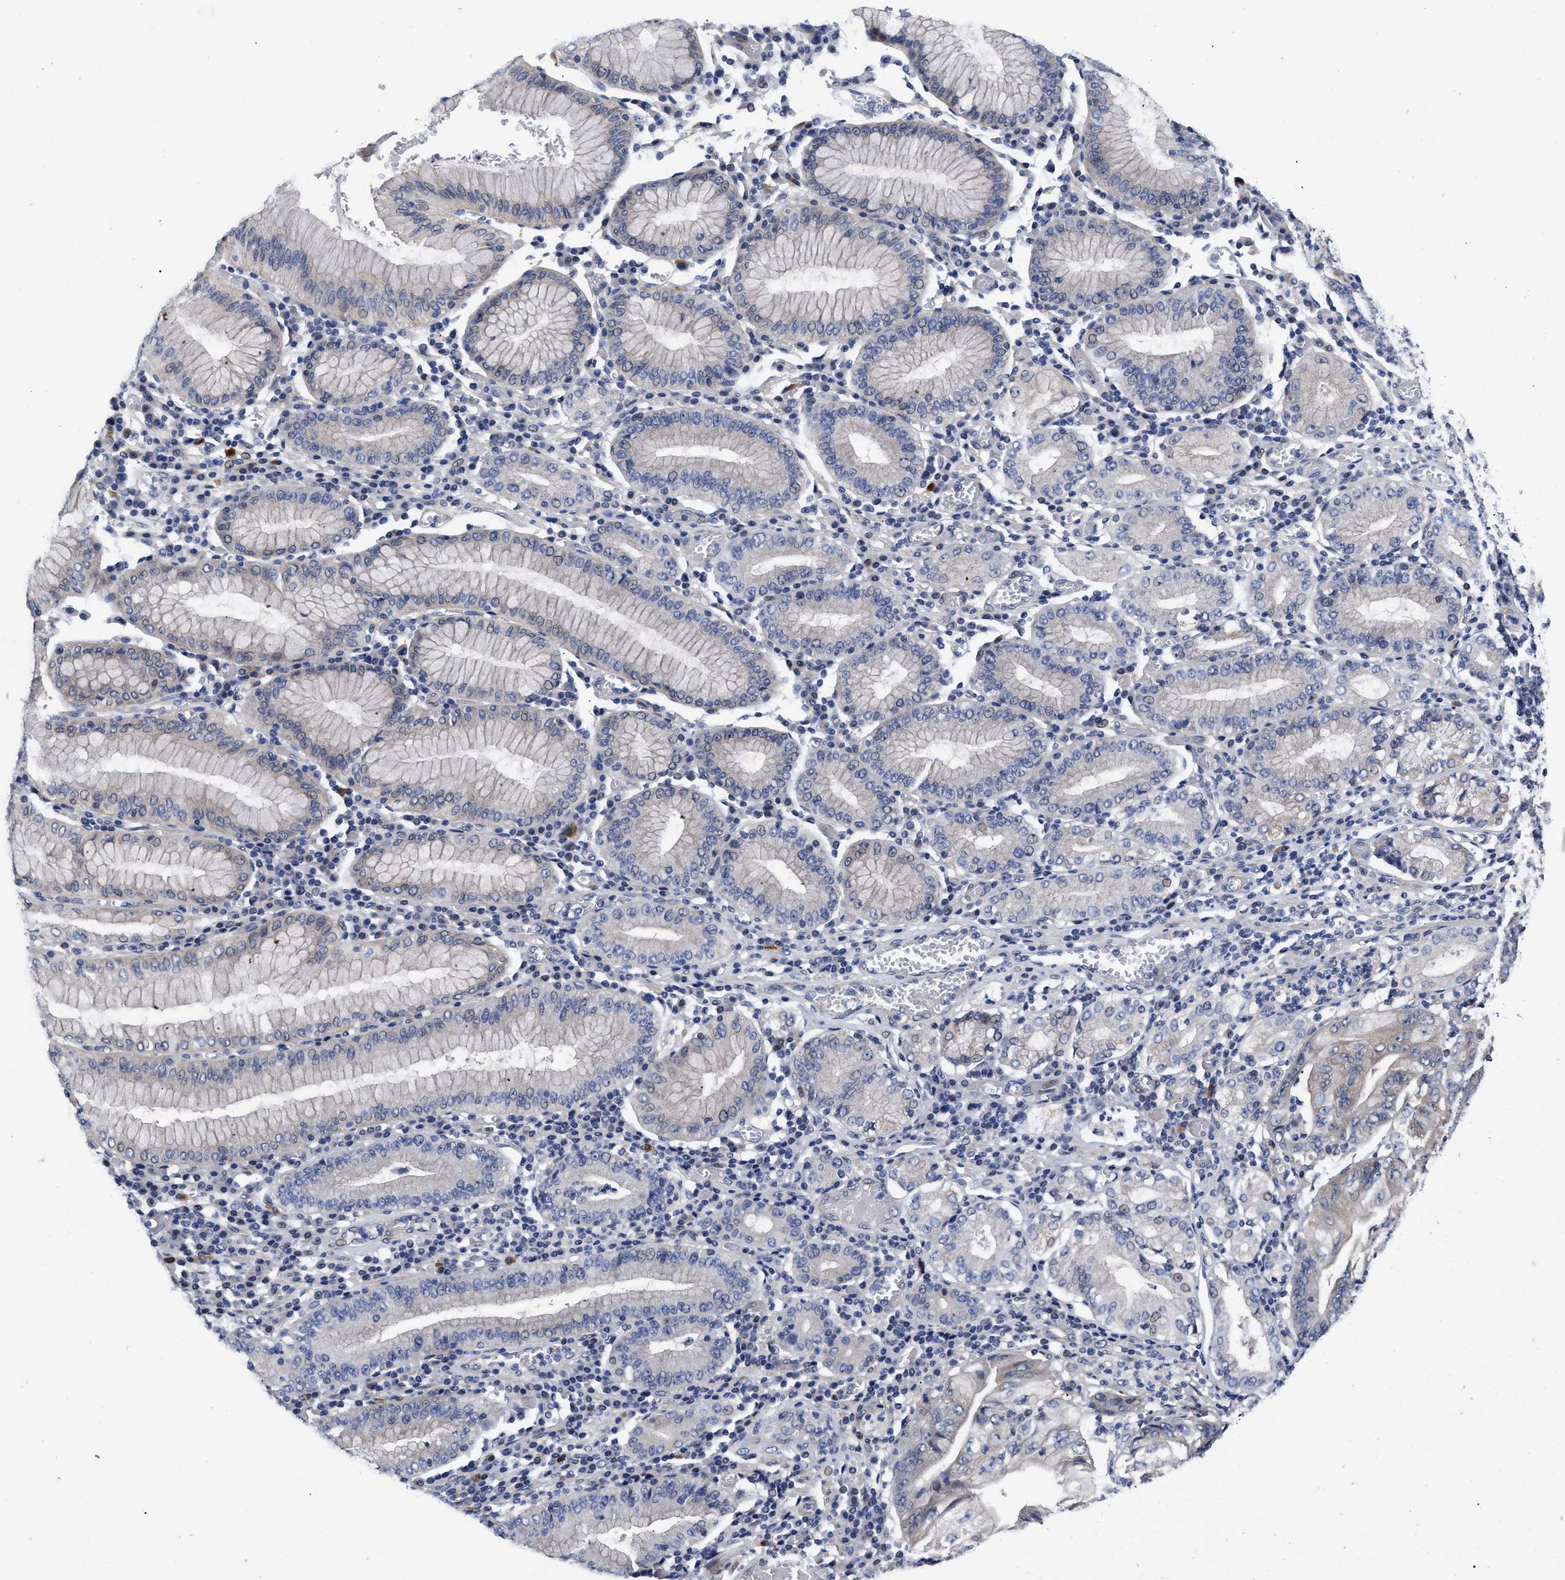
{"staining": {"intensity": "negative", "quantity": "none", "location": "none"}, "tissue": "stomach cancer", "cell_type": "Tumor cells", "image_type": "cancer", "snomed": [{"axis": "morphology", "description": "Adenocarcinoma, NOS"}, {"axis": "topography", "description": "Stomach"}], "caption": "DAB (3,3'-diaminobenzidine) immunohistochemical staining of human stomach cancer demonstrates no significant staining in tumor cells.", "gene": "CCN5", "patient": {"sex": "female", "age": 73}}